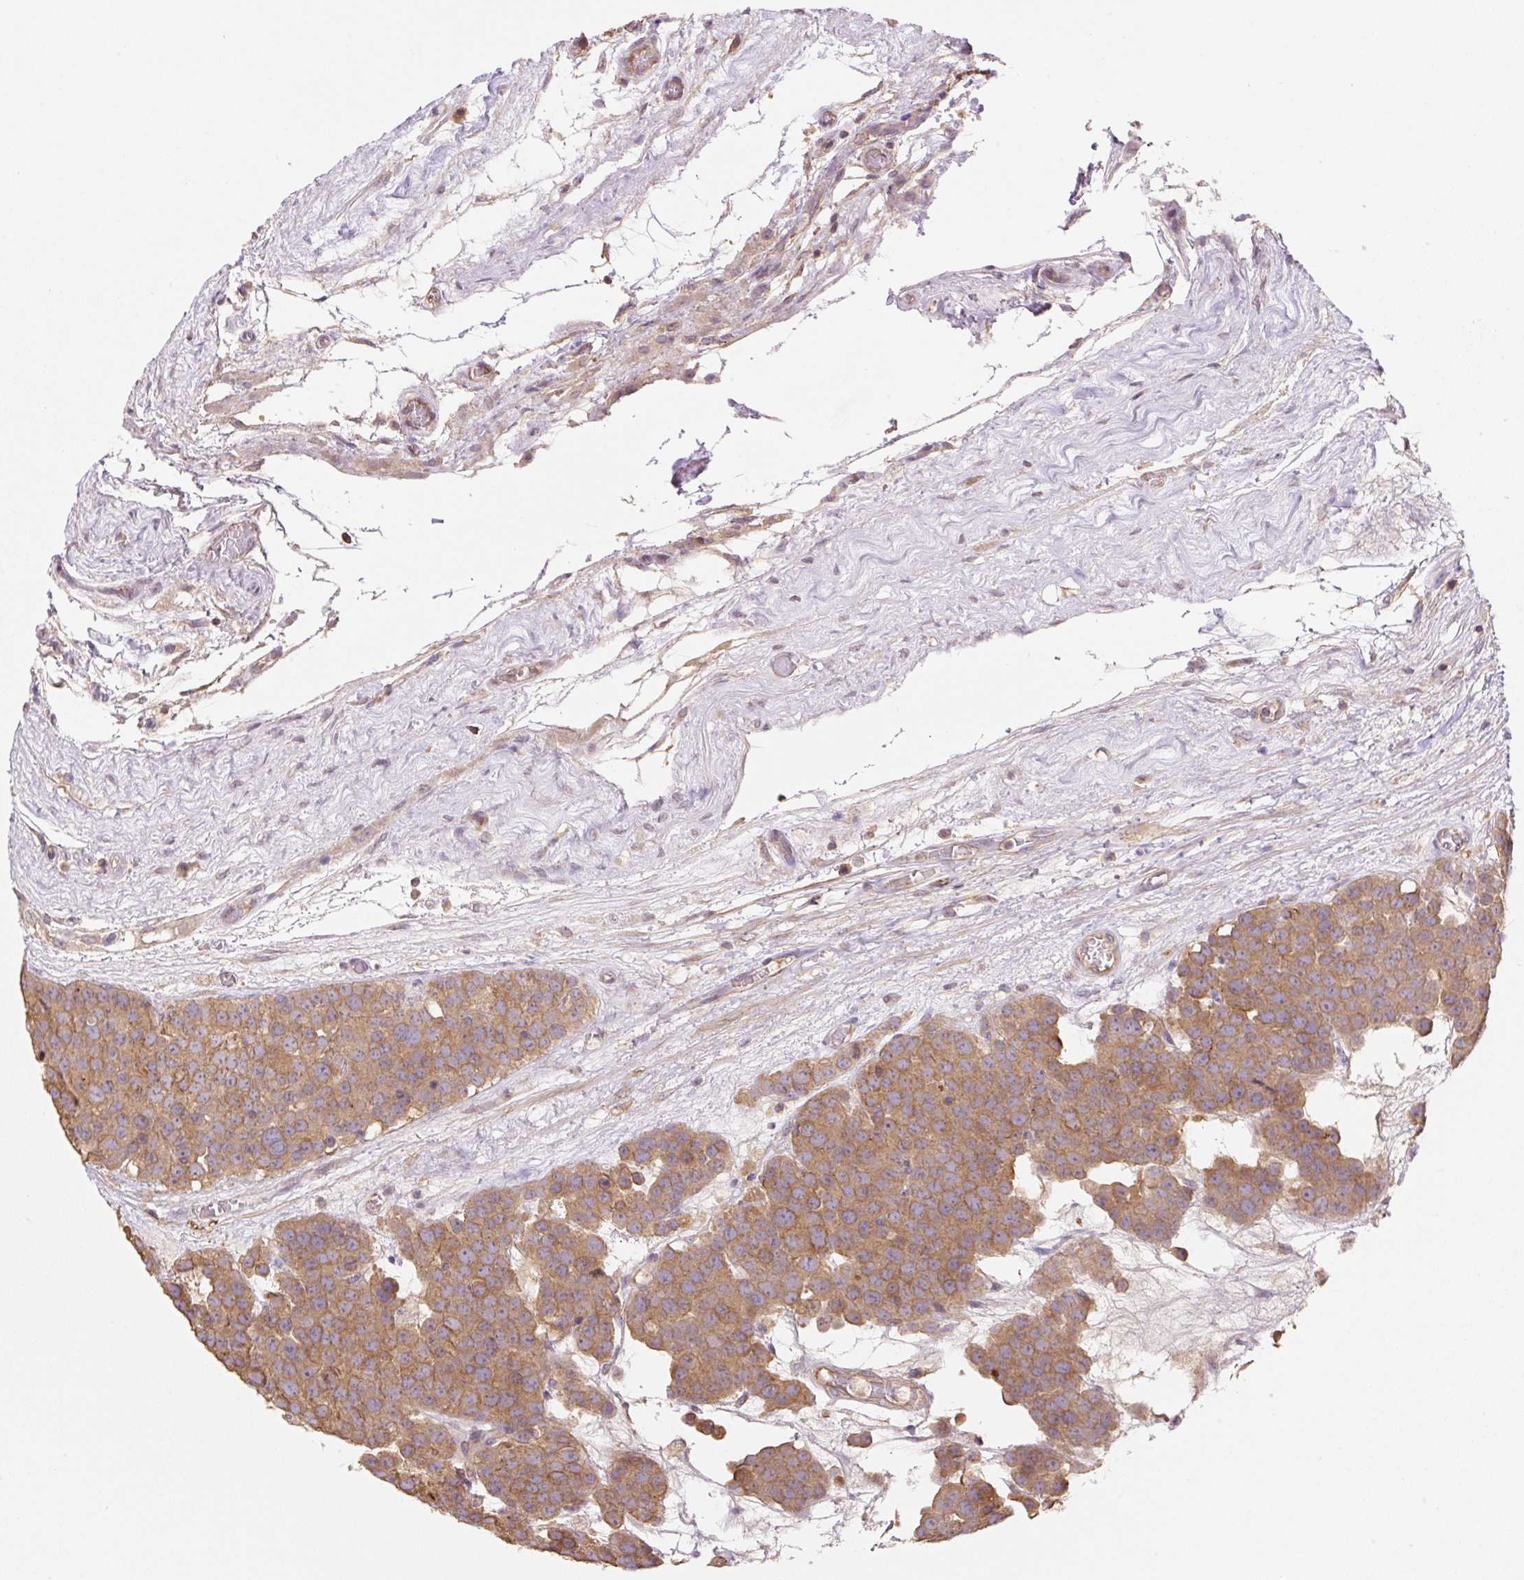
{"staining": {"intensity": "moderate", "quantity": ">75%", "location": "cytoplasmic/membranous"}, "tissue": "testis cancer", "cell_type": "Tumor cells", "image_type": "cancer", "snomed": [{"axis": "morphology", "description": "Seminoma, NOS"}, {"axis": "topography", "description": "Testis"}], "caption": "About >75% of tumor cells in testis seminoma reveal moderate cytoplasmic/membranous protein expression as visualized by brown immunohistochemical staining.", "gene": "COX8A", "patient": {"sex": "male", "age": 71}}